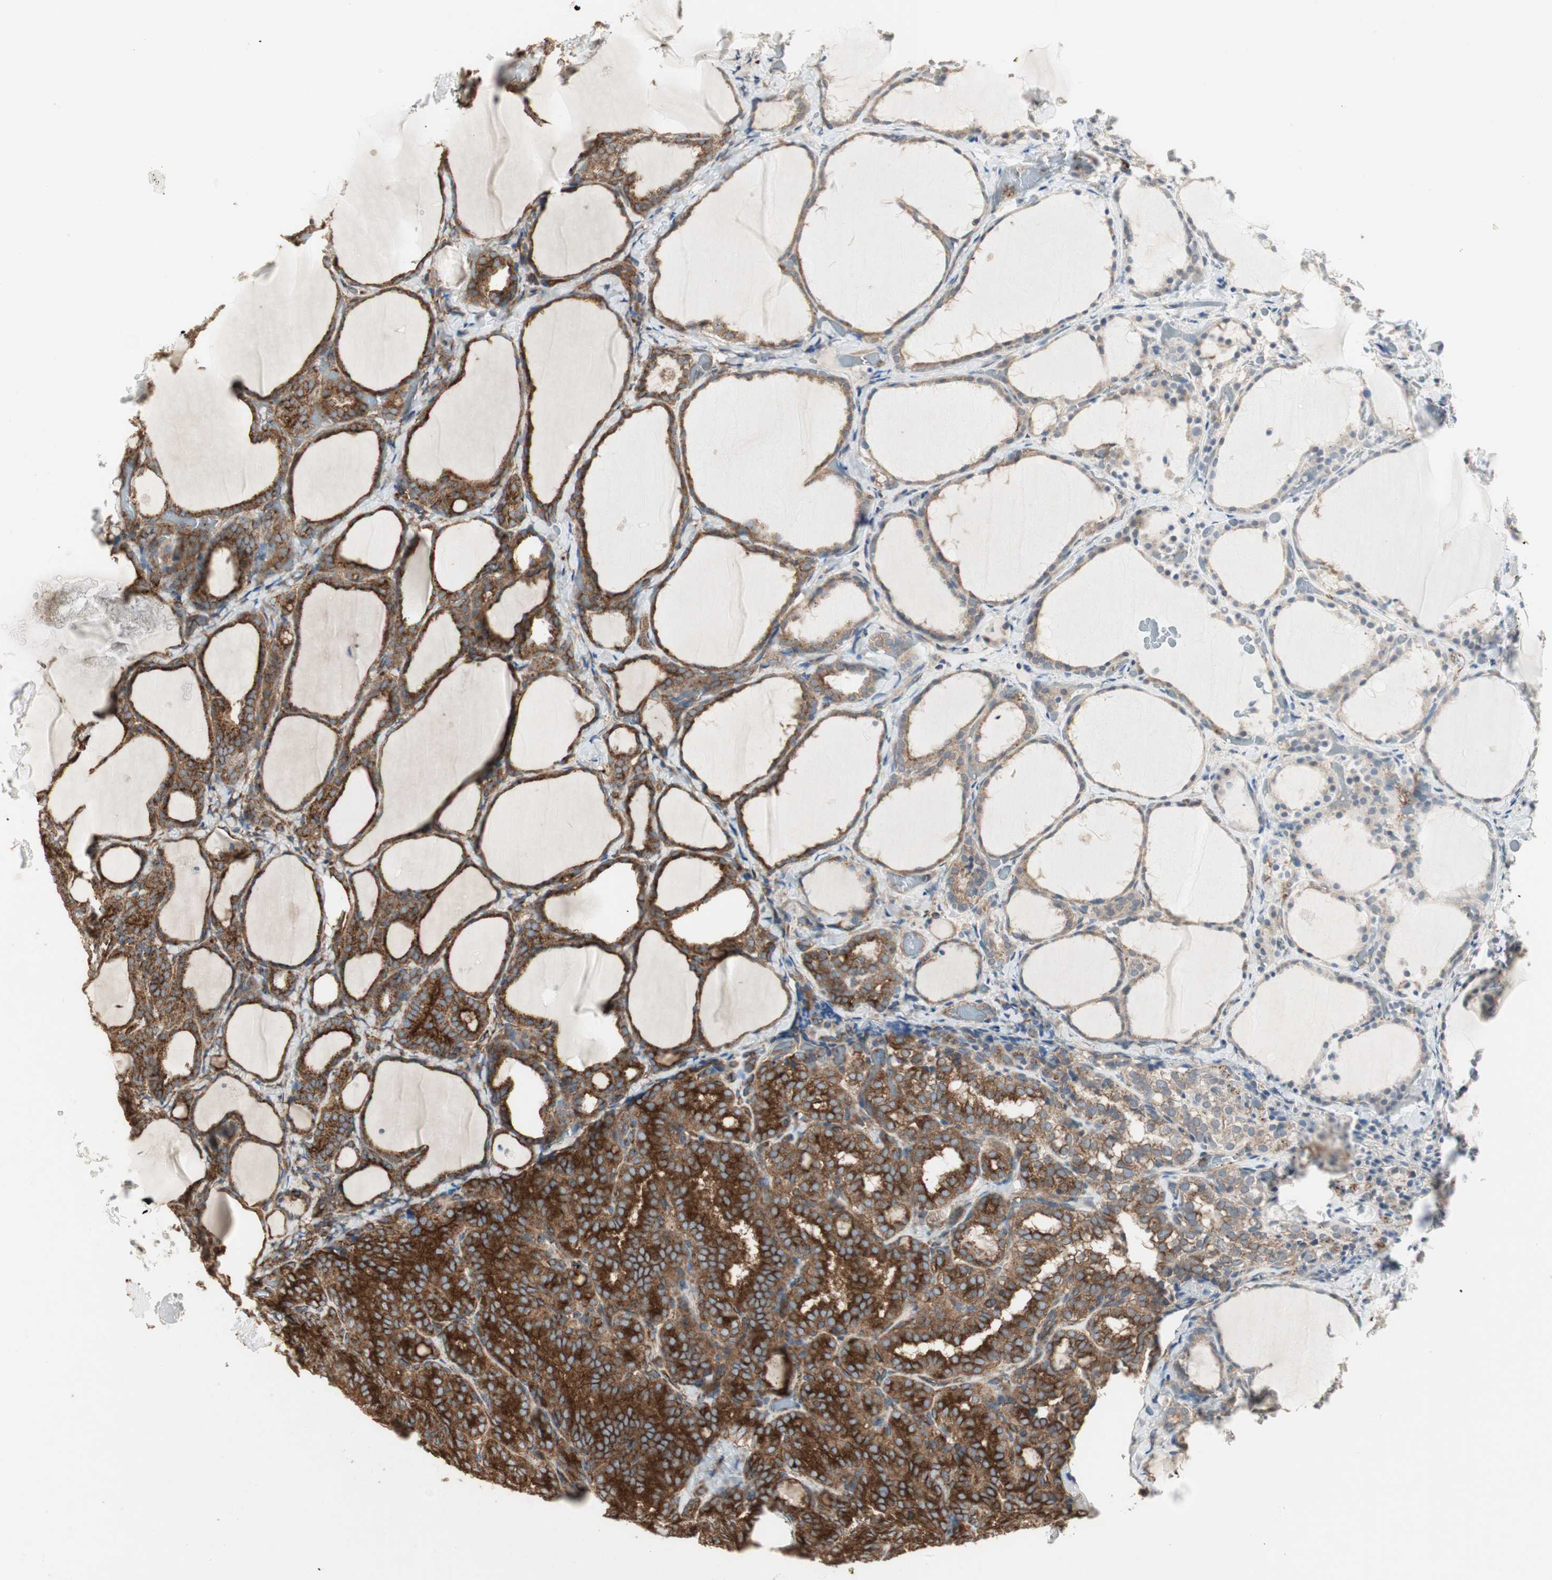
{"staining": {"intensity": "strong", "quantity": ">75%", "location": "cytoplasmic/membranous"}, "tissue": "thyroid cancer", "cell_type": "Tumor cells", "image_type": "cancer", "snomed": [{"axis": "morphology", "description": "Normal tissue, NOS"}, {"axis": "morphology", "description": "Papillary adenocarcinoma, NOS"}, {"axis": "topography", "description": "Thyroid gland"}], "caption": "This is an image of immunohistochemistry staining of thyroid papillary adenocarcinoma, which shows strong staining in the cytoplasmic/membranous of tumor cells.", "gene": "H6PD", "patient": {"sex": "female", "age": 30}}